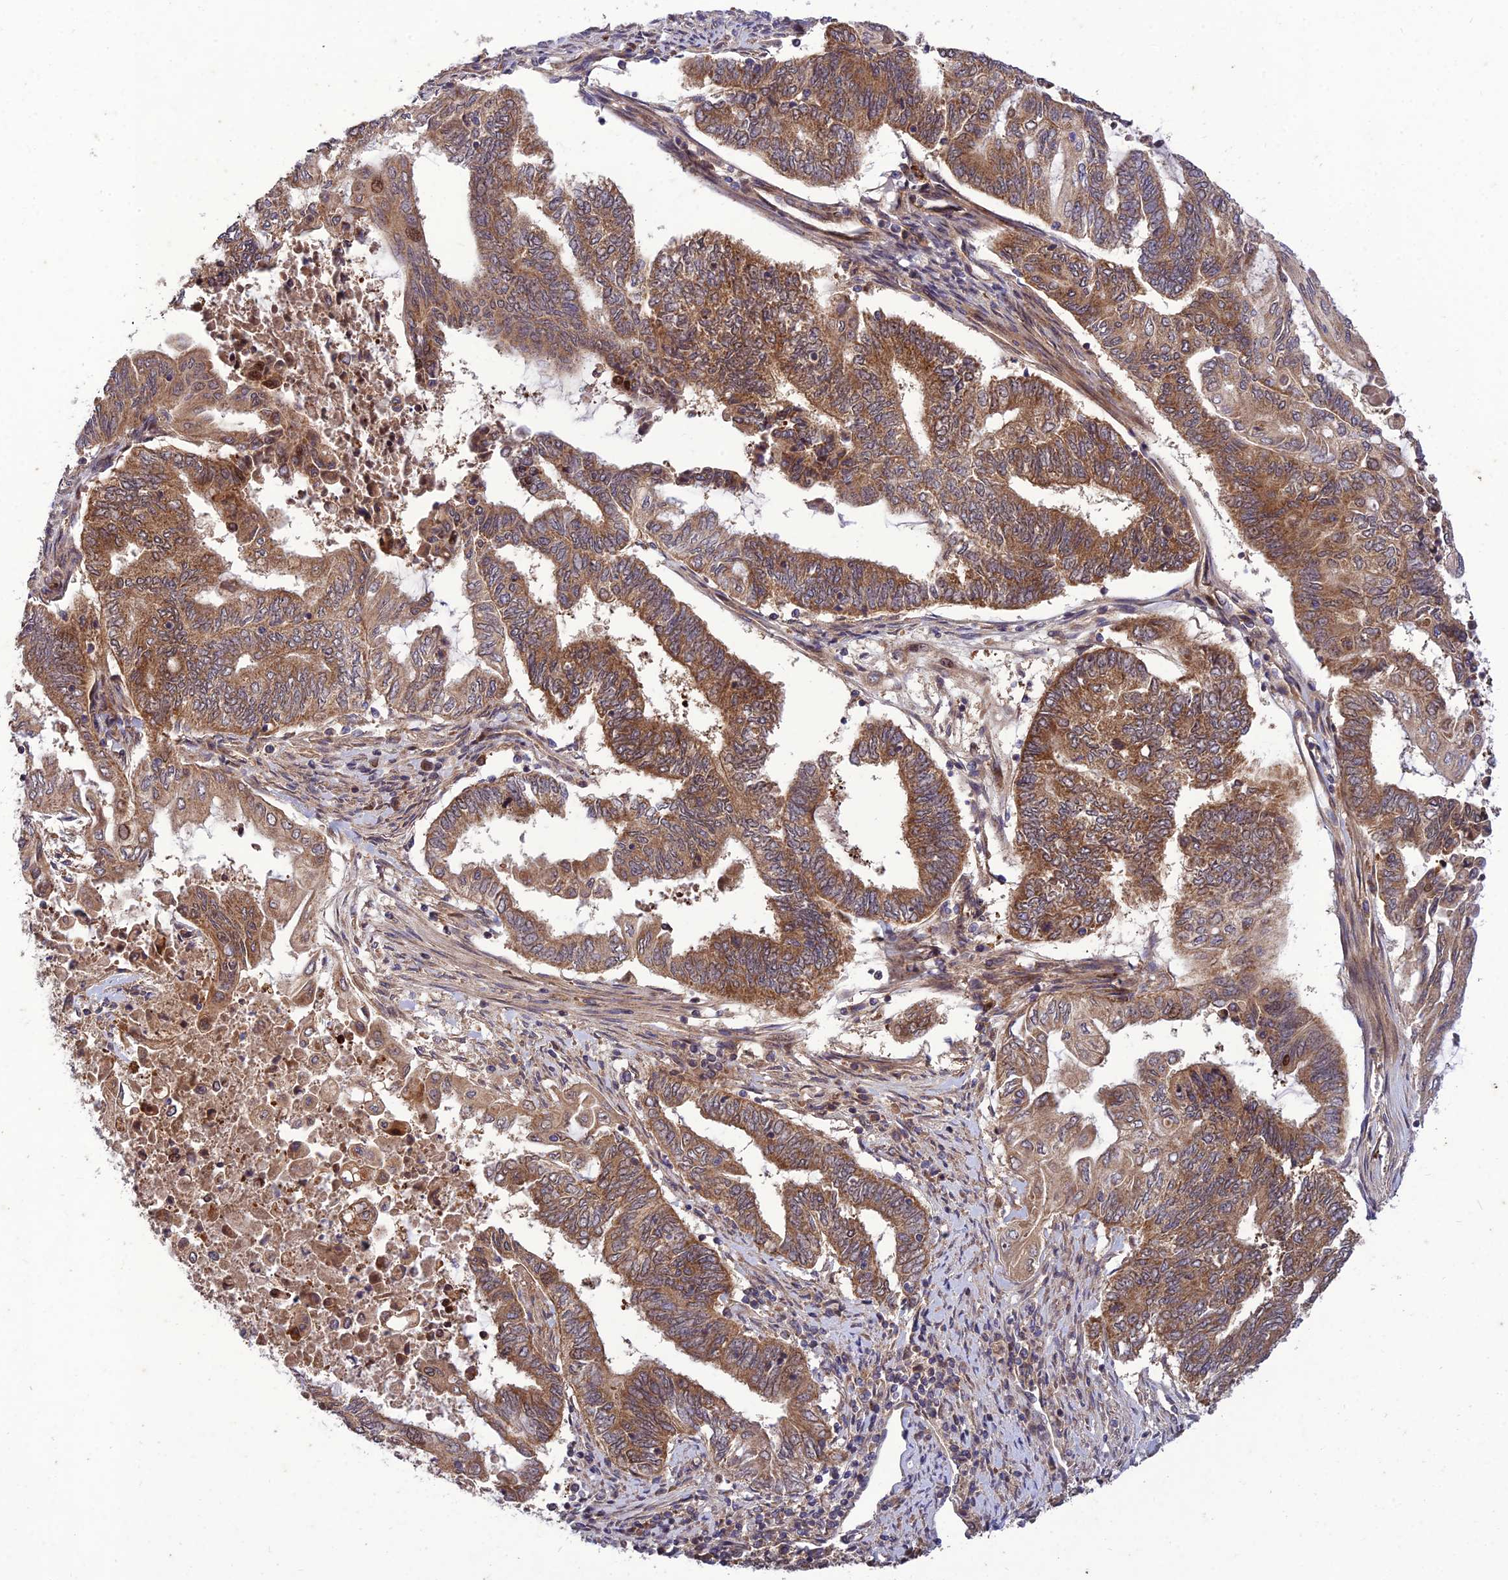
{"staining": {"intensity": "moderate", "quantity": ">75%", "location": "cytoplasmic/membranous"}, "tissue": "endometrial cancer", "cell_type": "Tumor cells", "image_type": "cancer", "snomed": [{"axis": "morphology", "description": "Adenocarcinoma, NOS"}, {"axis": "topography", "description": "Uterus"}, {"axis": "topography", "description": "Endometrium"}], "caption": "About >75% of tumor cells in human endometrial adenocarcinoma exhibit moderate cytoplasmic/membranous protein staining as visualized by brown immunohistochemical staining.", "gene": "PLEKHG2", "patient": {"sex": "female", "age": 70}}